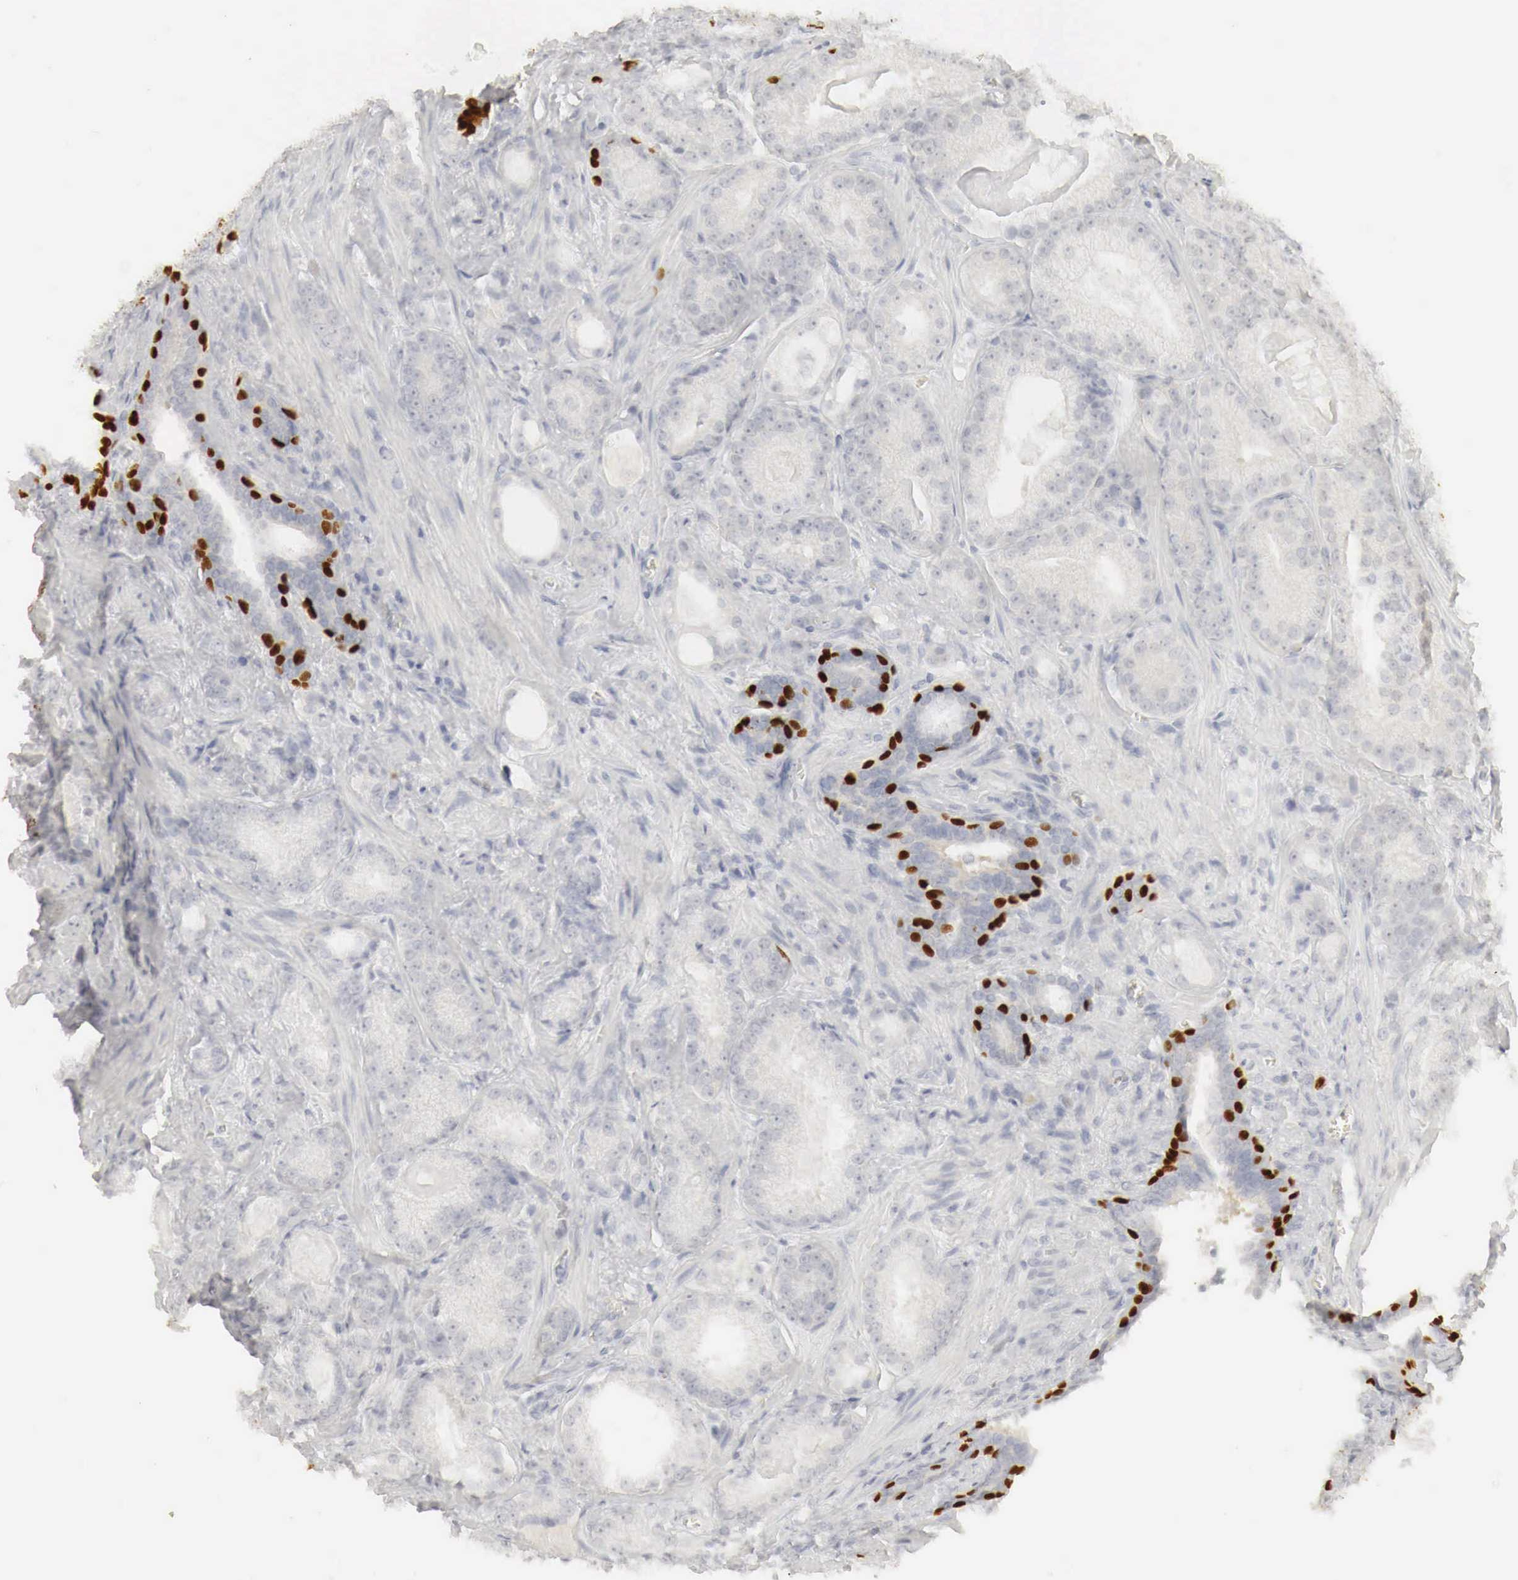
{"staining": {"intensity": "negative", "quantity": "none", "location": "none"}, "tissue": "prostate cancer", "cell_type": "Tumor cells", "image_type": "cancer", "snomed": [{"axis": "morphology", "description": "Adenocarcinoma, Medium grade"}, {"axis": "topography", "description": "Prostate"}], "caption": "Image shows no protein expression in tumor cells of prostate cancer (medium-grade adenocarcinoma) tissue.", "gene": "TP63", "patient": {"sex": "male", "age": 68}}